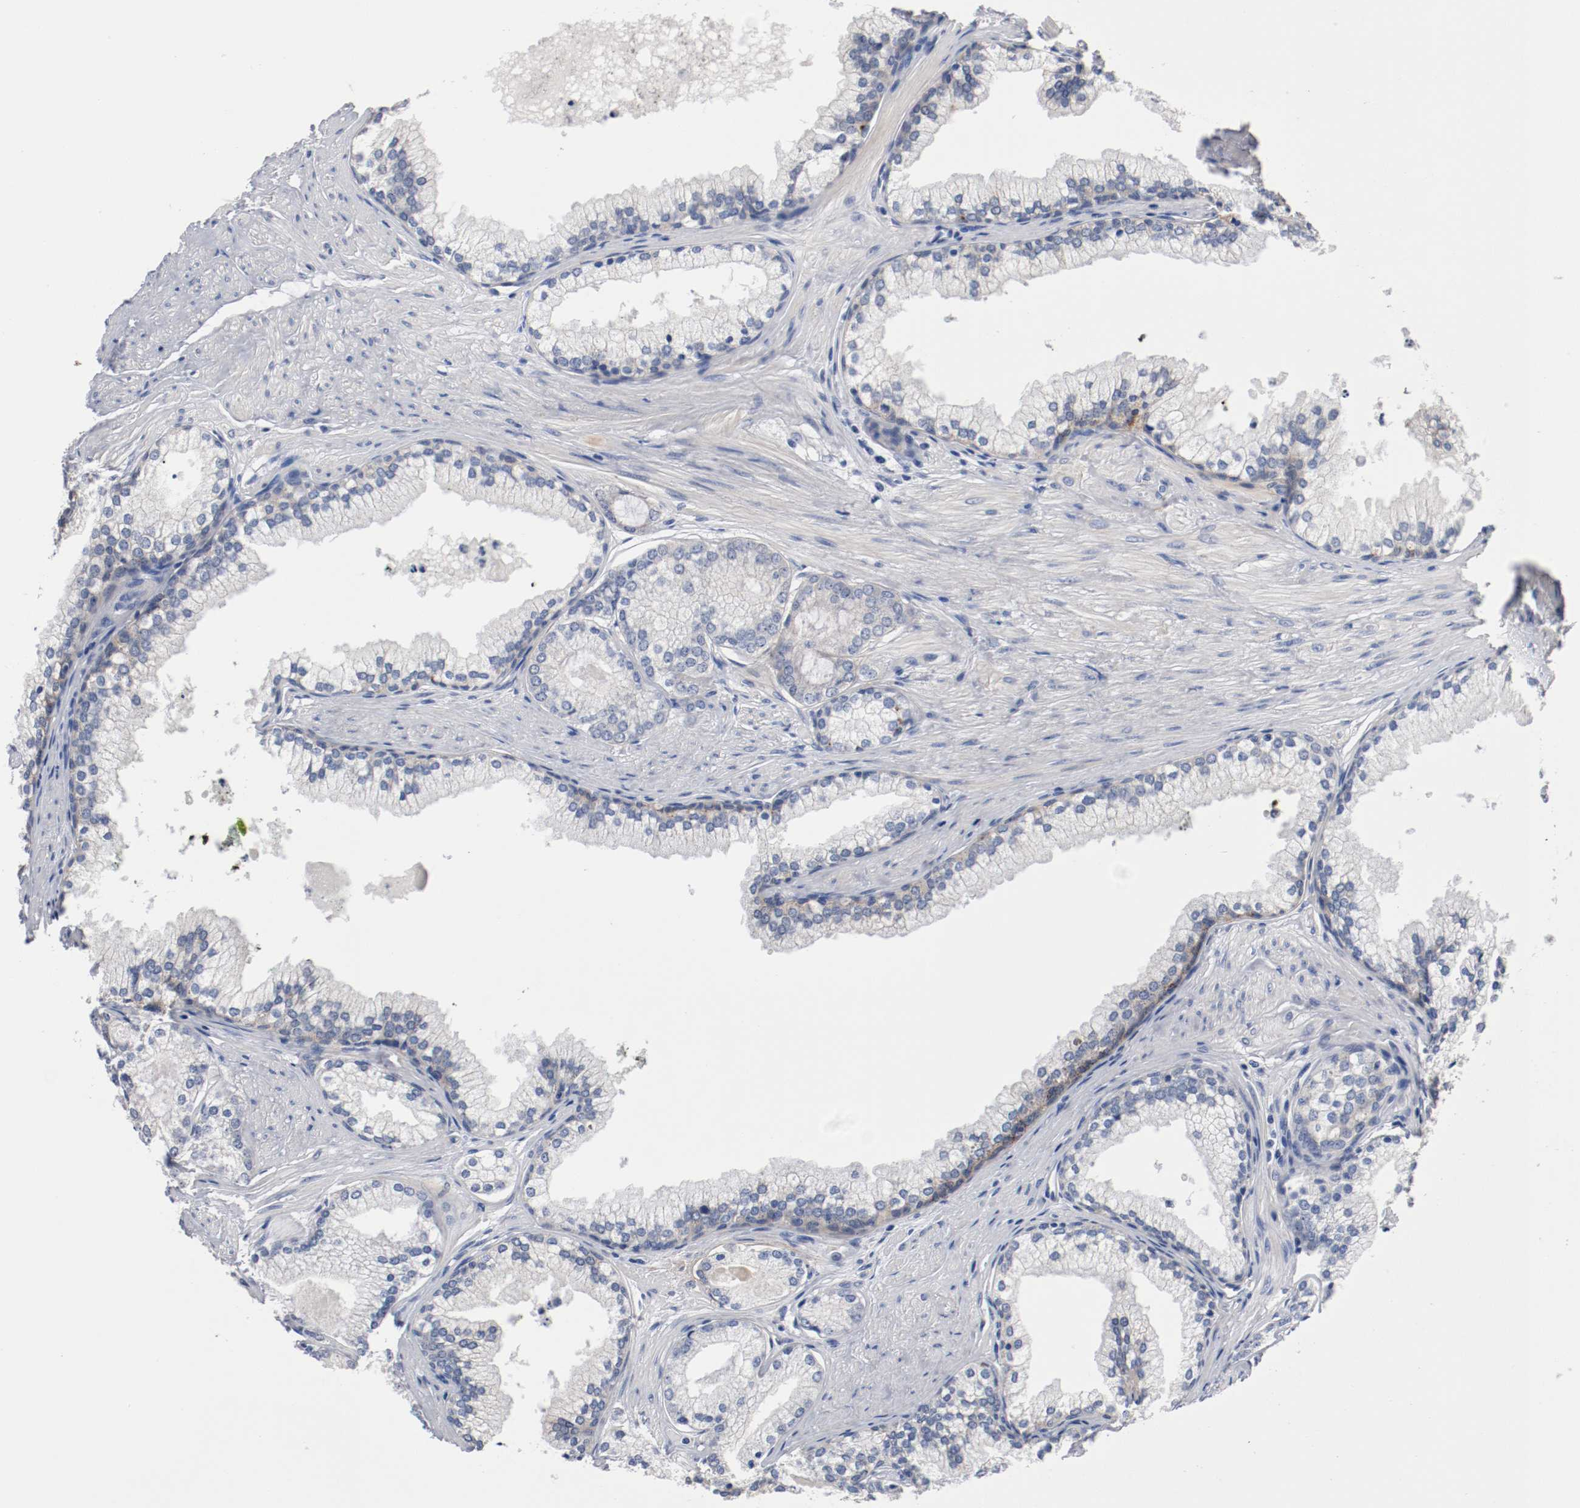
{"staining": {"intensity": "negative", "quantity": "none", "location": "none"}, "tissue": "prostate cancer", "cell_type": "Tumor cells", "image_type": "cancer", "snomed": [{"axis": "morphology", "description": "Adenocarcinoma, Low grade"}, {"axis": "topography", "description": "Prostate"}], "caption": "Prostate cancer was stained to show a protein in brown. There is no significant positivity in tumor cells. The staining was performed using DAB (3,3'-diaminobenzidine) to visualize the protein expression in brown, while the nuclei were stained in blue with hematoxylin (Magnification: 20x).", "gene": "TNC", "patient": {"sex": "male", "age": 71}}